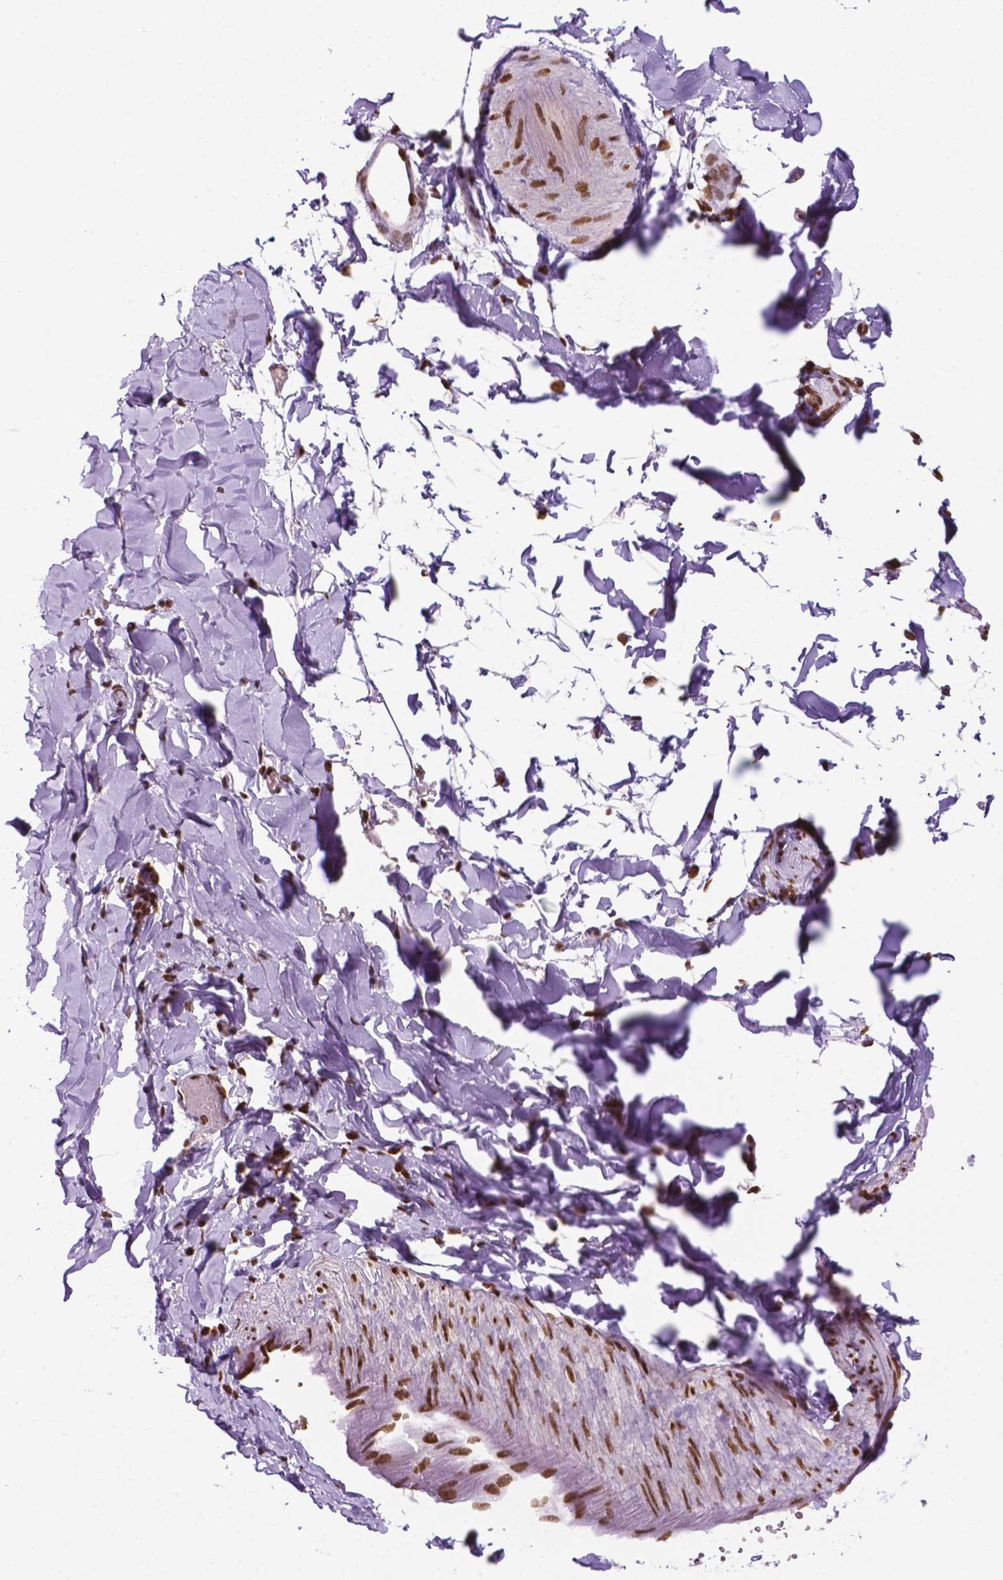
{"staining": {"intensity": "moderate", "quantity": ">75%", "location": "nuclear"}, "tissue": "adipose tissue", "cell_type": "Adipocytes", "image_type": "normal", "snomed": [{"axis": "morphology", "description": "Normal tissue, NOS"}, {"axis": "topography", "description": "Gallbladder"}, {"axis": "topography", "description": "Peripheral nerve tissue"}], "caption": "Moderate nuclear expression for a protein is seen in approximately >75% of adipocytes of unremarkable adipose tissue using immunohistochemistry (IHC).", "gene": "MLH1", "patient": {"sex": "female", "age": 45}}